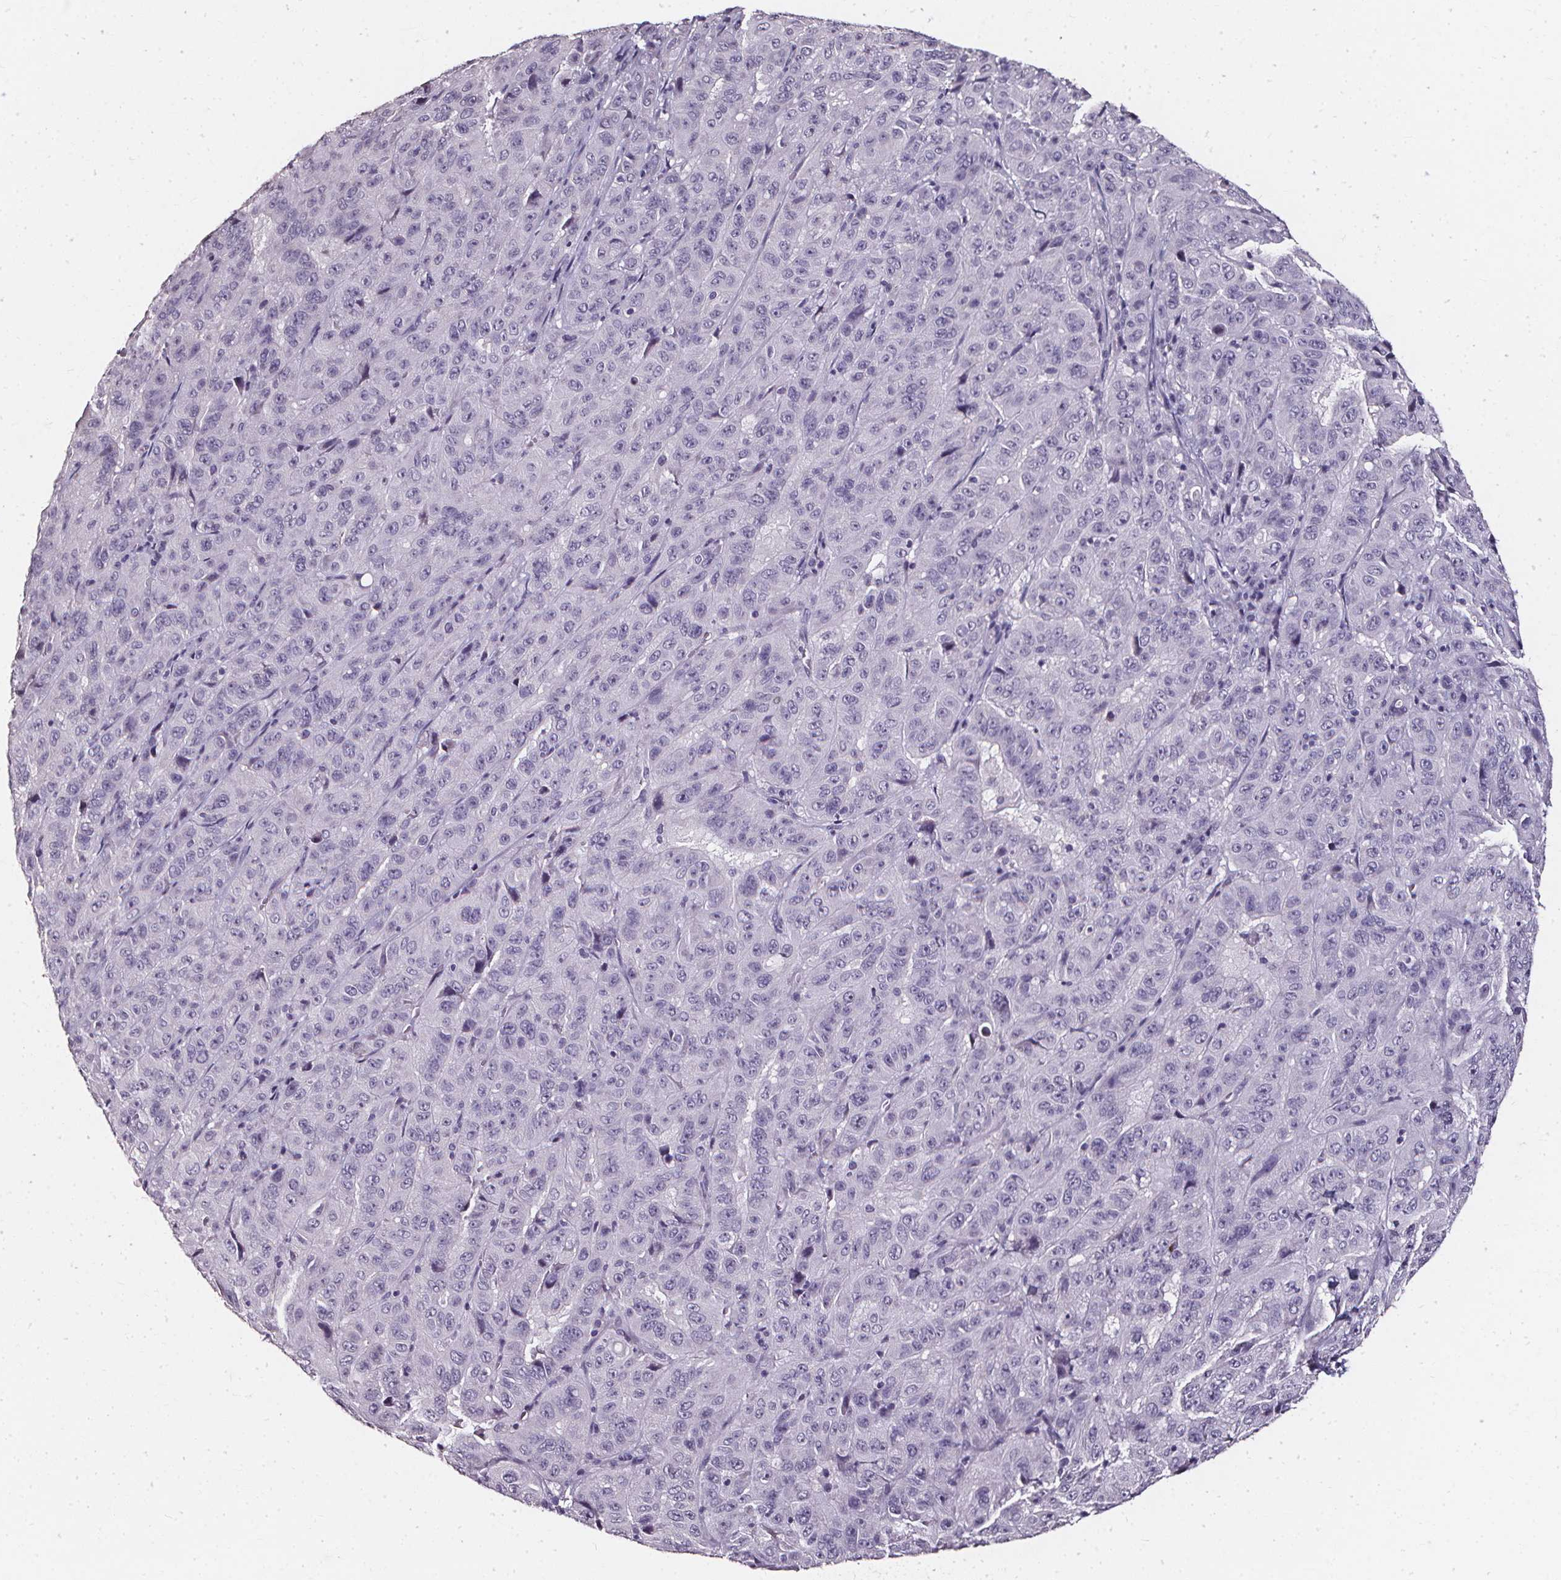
{"staining": {"intensity": "negative", "quantity": "none", "location": "none"}, "tissue": "pancreatic cancer", "cell_type": "Tumor cells", "image_type": "cancer", "snomed": [{"axis": "morphology", "description": "Adenocarcinoma, NOS"}, {"axis": "topography", "description": "Pancreas"}], "caption": "Immunohistochemical staining of human pancreatic cancer (adenocarcinoma) exhibits no significant expression in tumor cells.", "gene": "DEFA5", "patient": {"sex": "male", "age": 63}}